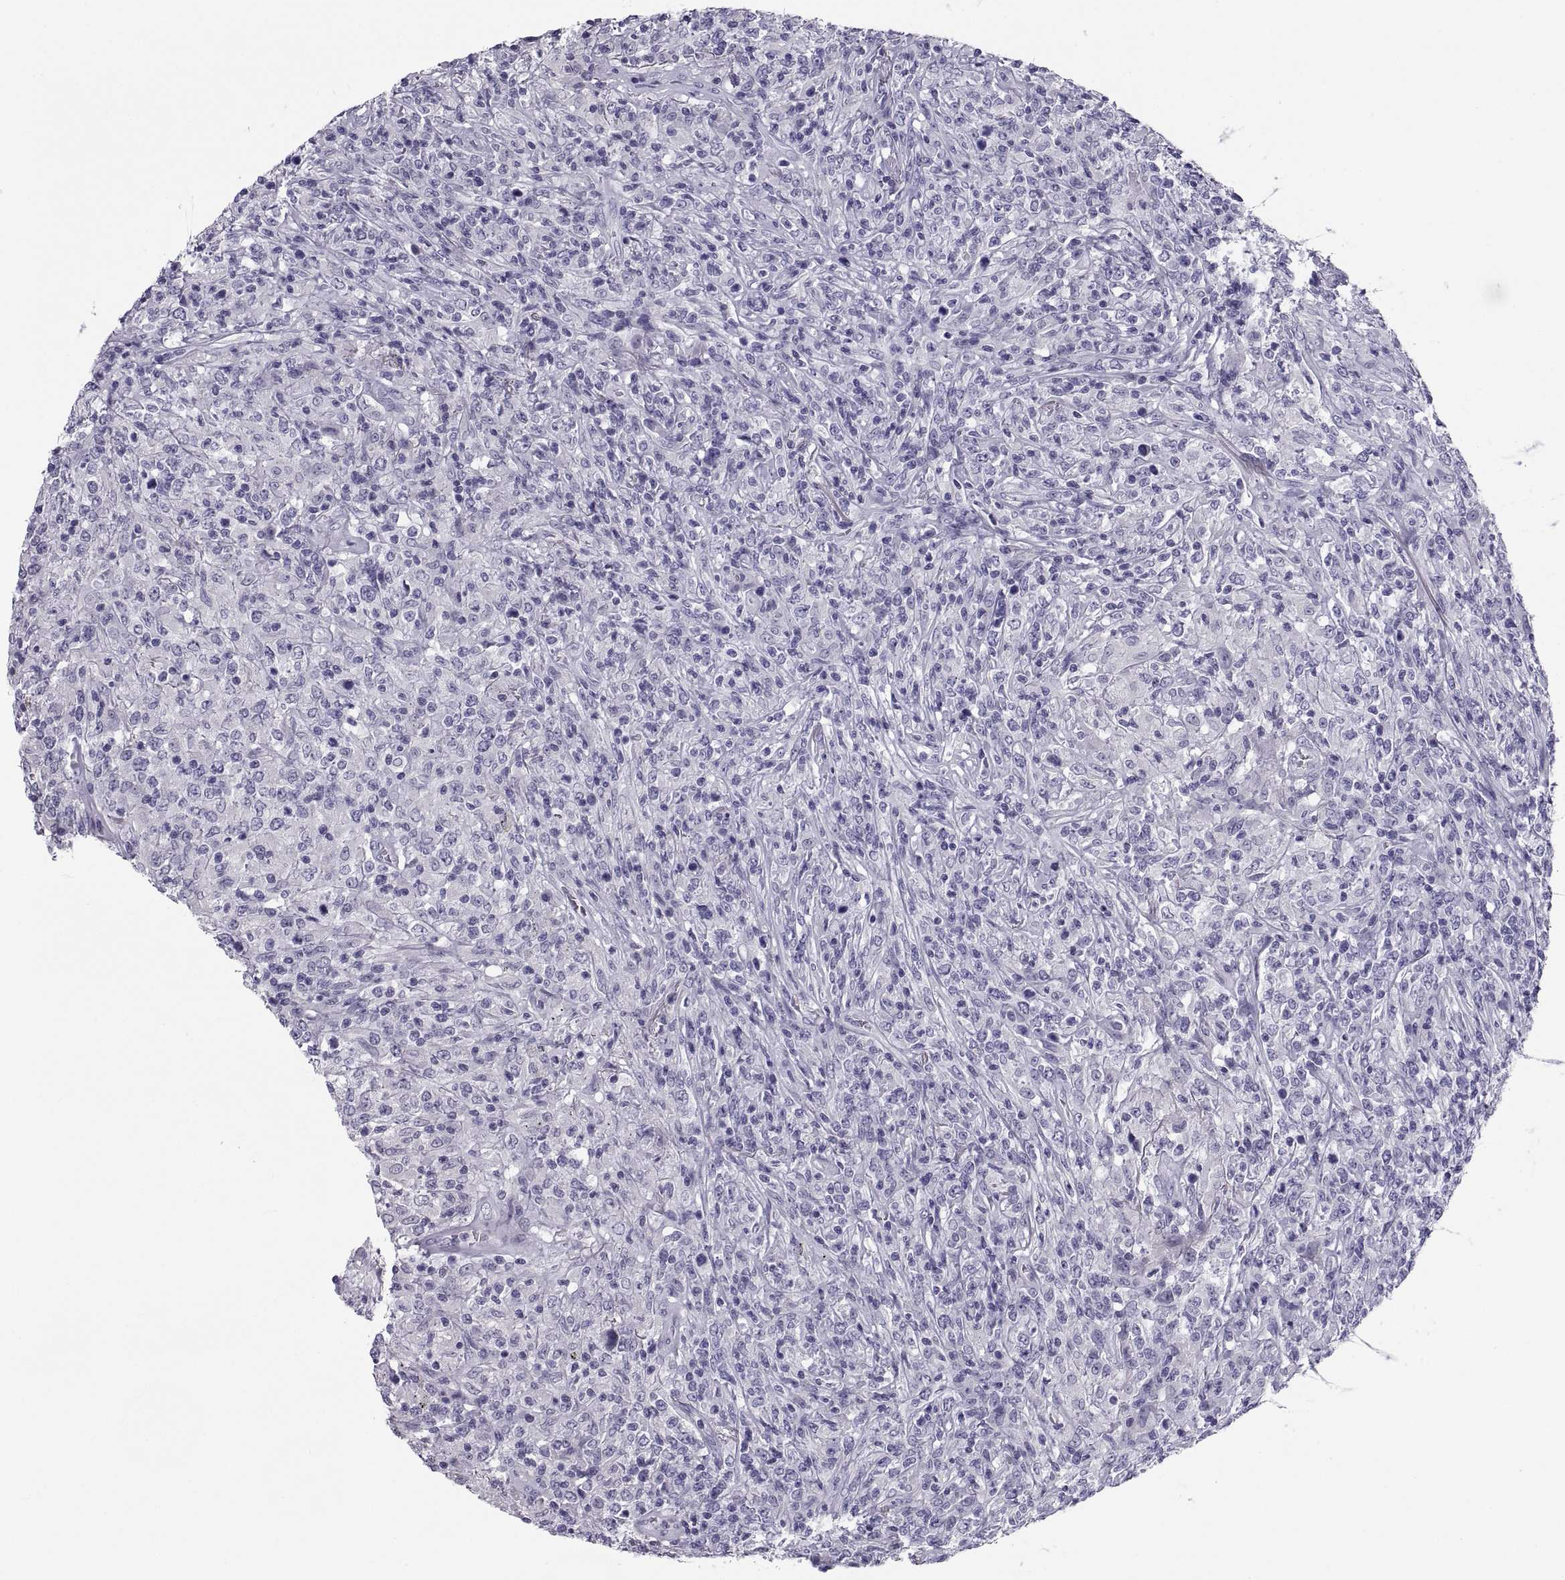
{"staining": {"intensity": "negative", "quantity": "none", "location": "none"}, "tissue": "lymphoma", "cell_type": "Tumor cells", "image_type": "cancer", "snomed": [{"axis": "morphology", "description": "Malignant lymphoma, non-Hodgkin's type, High grade"}, {"axis": "topography", "description": "Lung"}], "caption": "Tumor cells are negative for protein expression in human high-grade malignant lymphoma, non-Hodgkin's type.", "gene": "PCSK1N", "patient": {"sex": "male", "age": 79}}